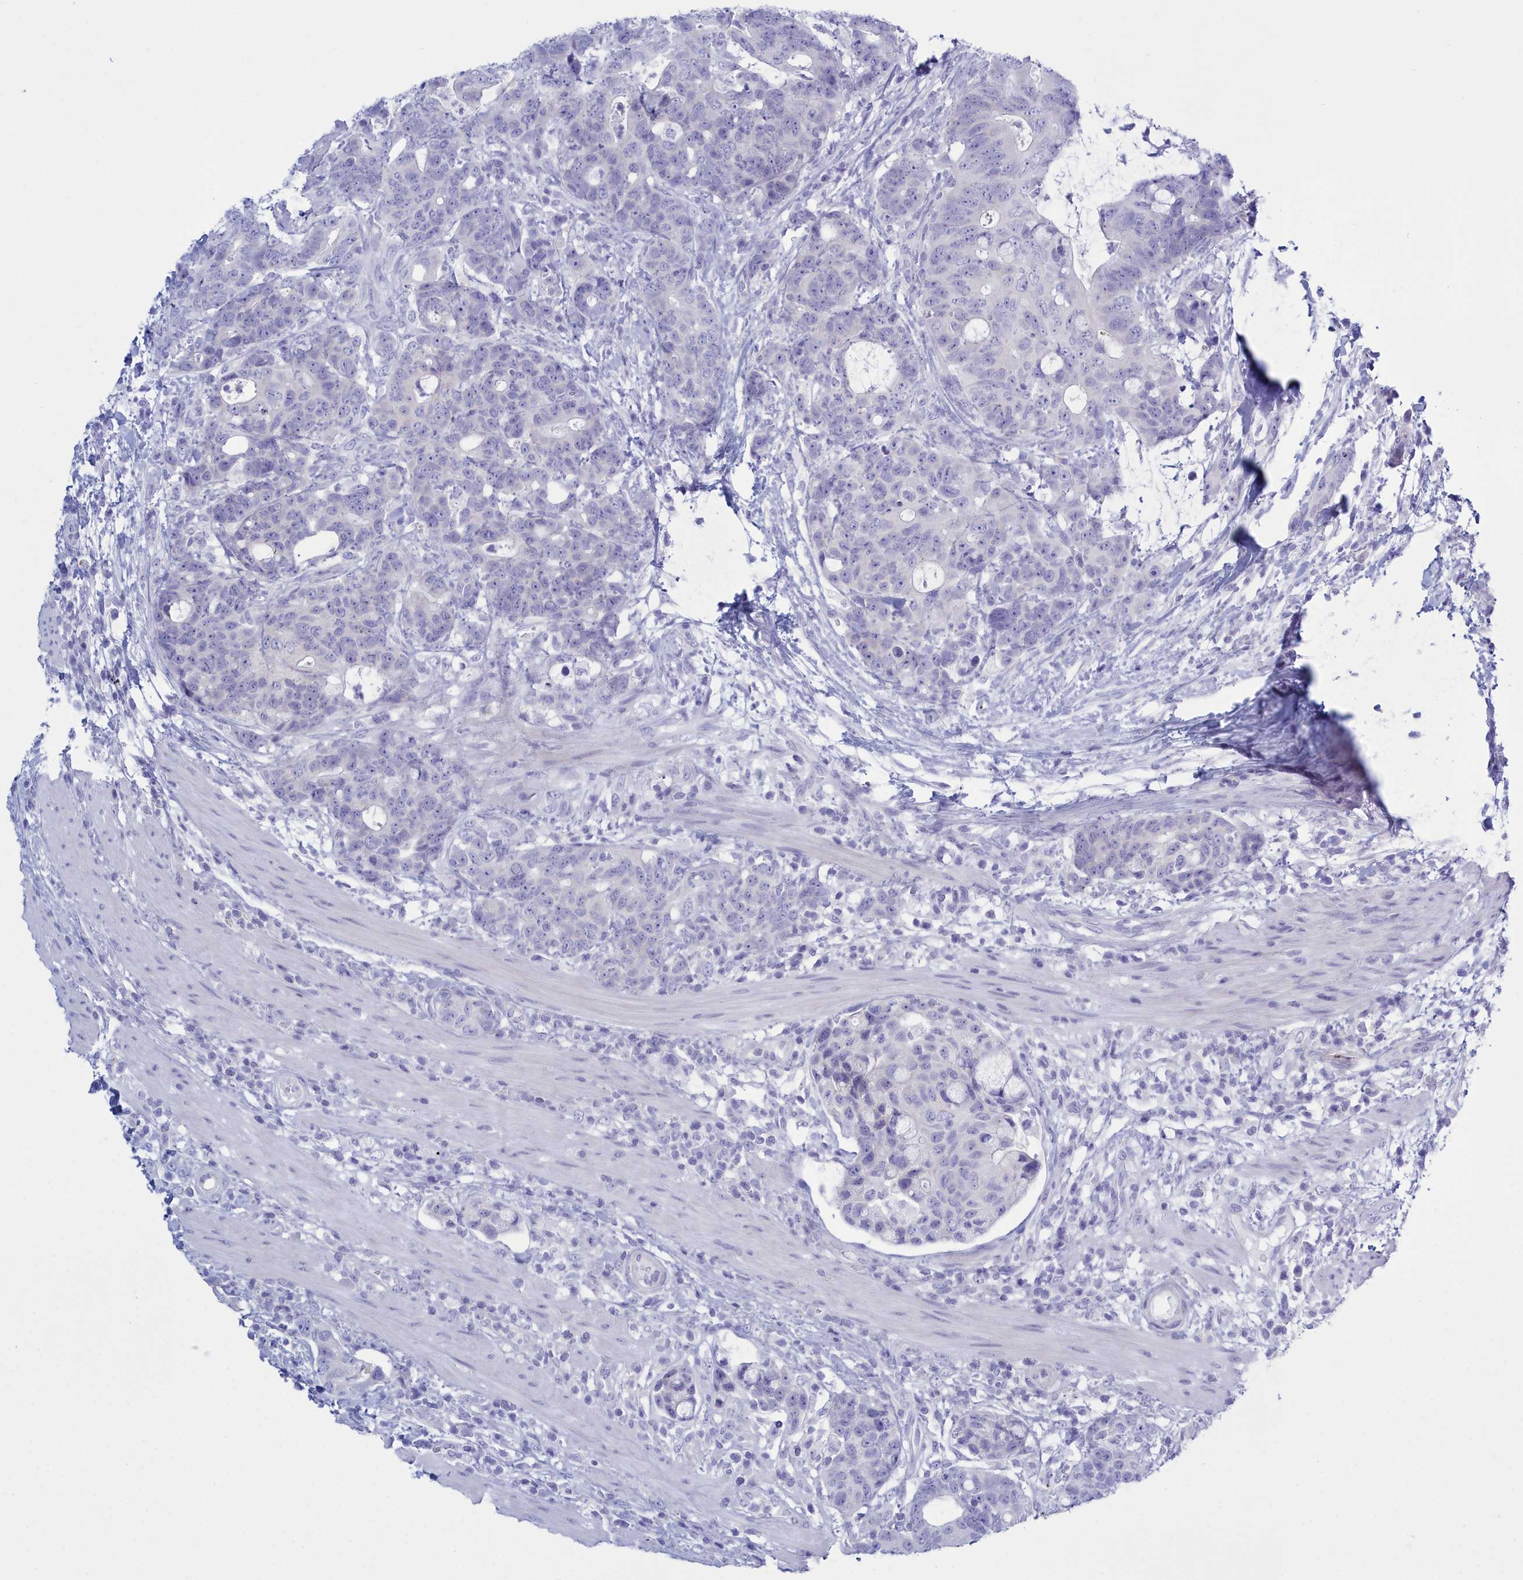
{"staining": {"intensity": "negative", "quantity": "none", "location": "none"}, "tissue": "colorectal cancer", "cell_type": "Tumor cells", "image_type": "cancer", "snomed": [{"axis": "morphology", "description": "Adenocarcinoma, NOS"}, {"axis": "topography", "description": "Colon"}], "caption": "Immunohistochemical staining of colorectal cancer (adenocarcinoma) displays no significant expression in tumor cells. The staining was performed using DAB to visualize the protein expression in brown, while the nuclei were stained in blue with hematoxylin (Magnification: 20x).", "gene": "TMEM97", "patient": {"sex": "female", "age": 82}}